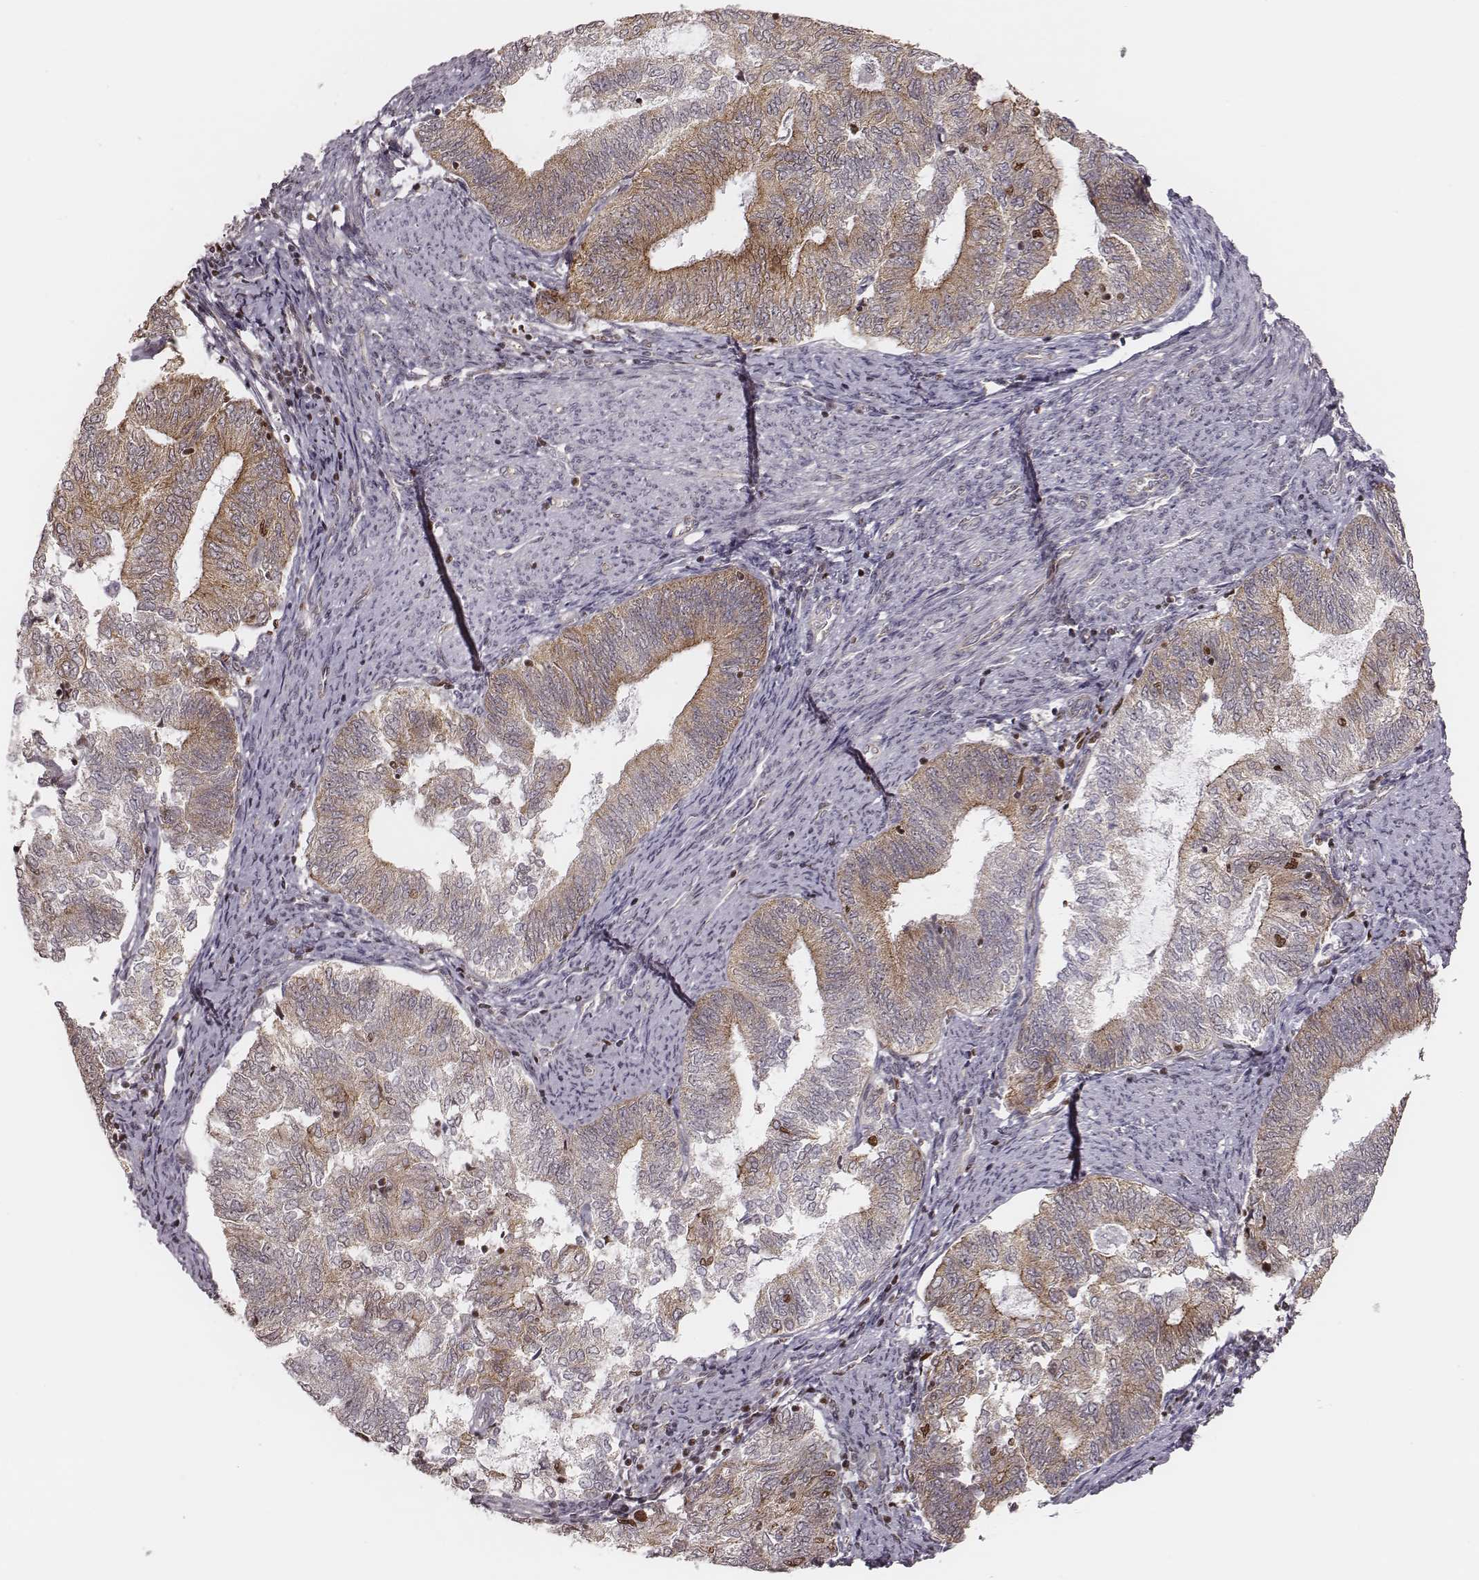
{"staining": {"intensity": "weak", "quantity": "25%-75%", "location": "cytoplasmic/membranous"}, "tissue": "endometrial cancer", "cell_type": "Tumor cells", "image_type": "cancer", "snomed": [{"axis": "morphology", "description": "Adenocarcinoma, NOS"}, {"axis": "topography", "description": "Endometrium"}], "caption": "A brown stain shows weak cytoplasmic/membranous positivity of a protein in human endometrial cancer (adenocarcinoma) tumor cells.", "gene": "WDR59", "patient": {"sex": "female", "age": 65}}